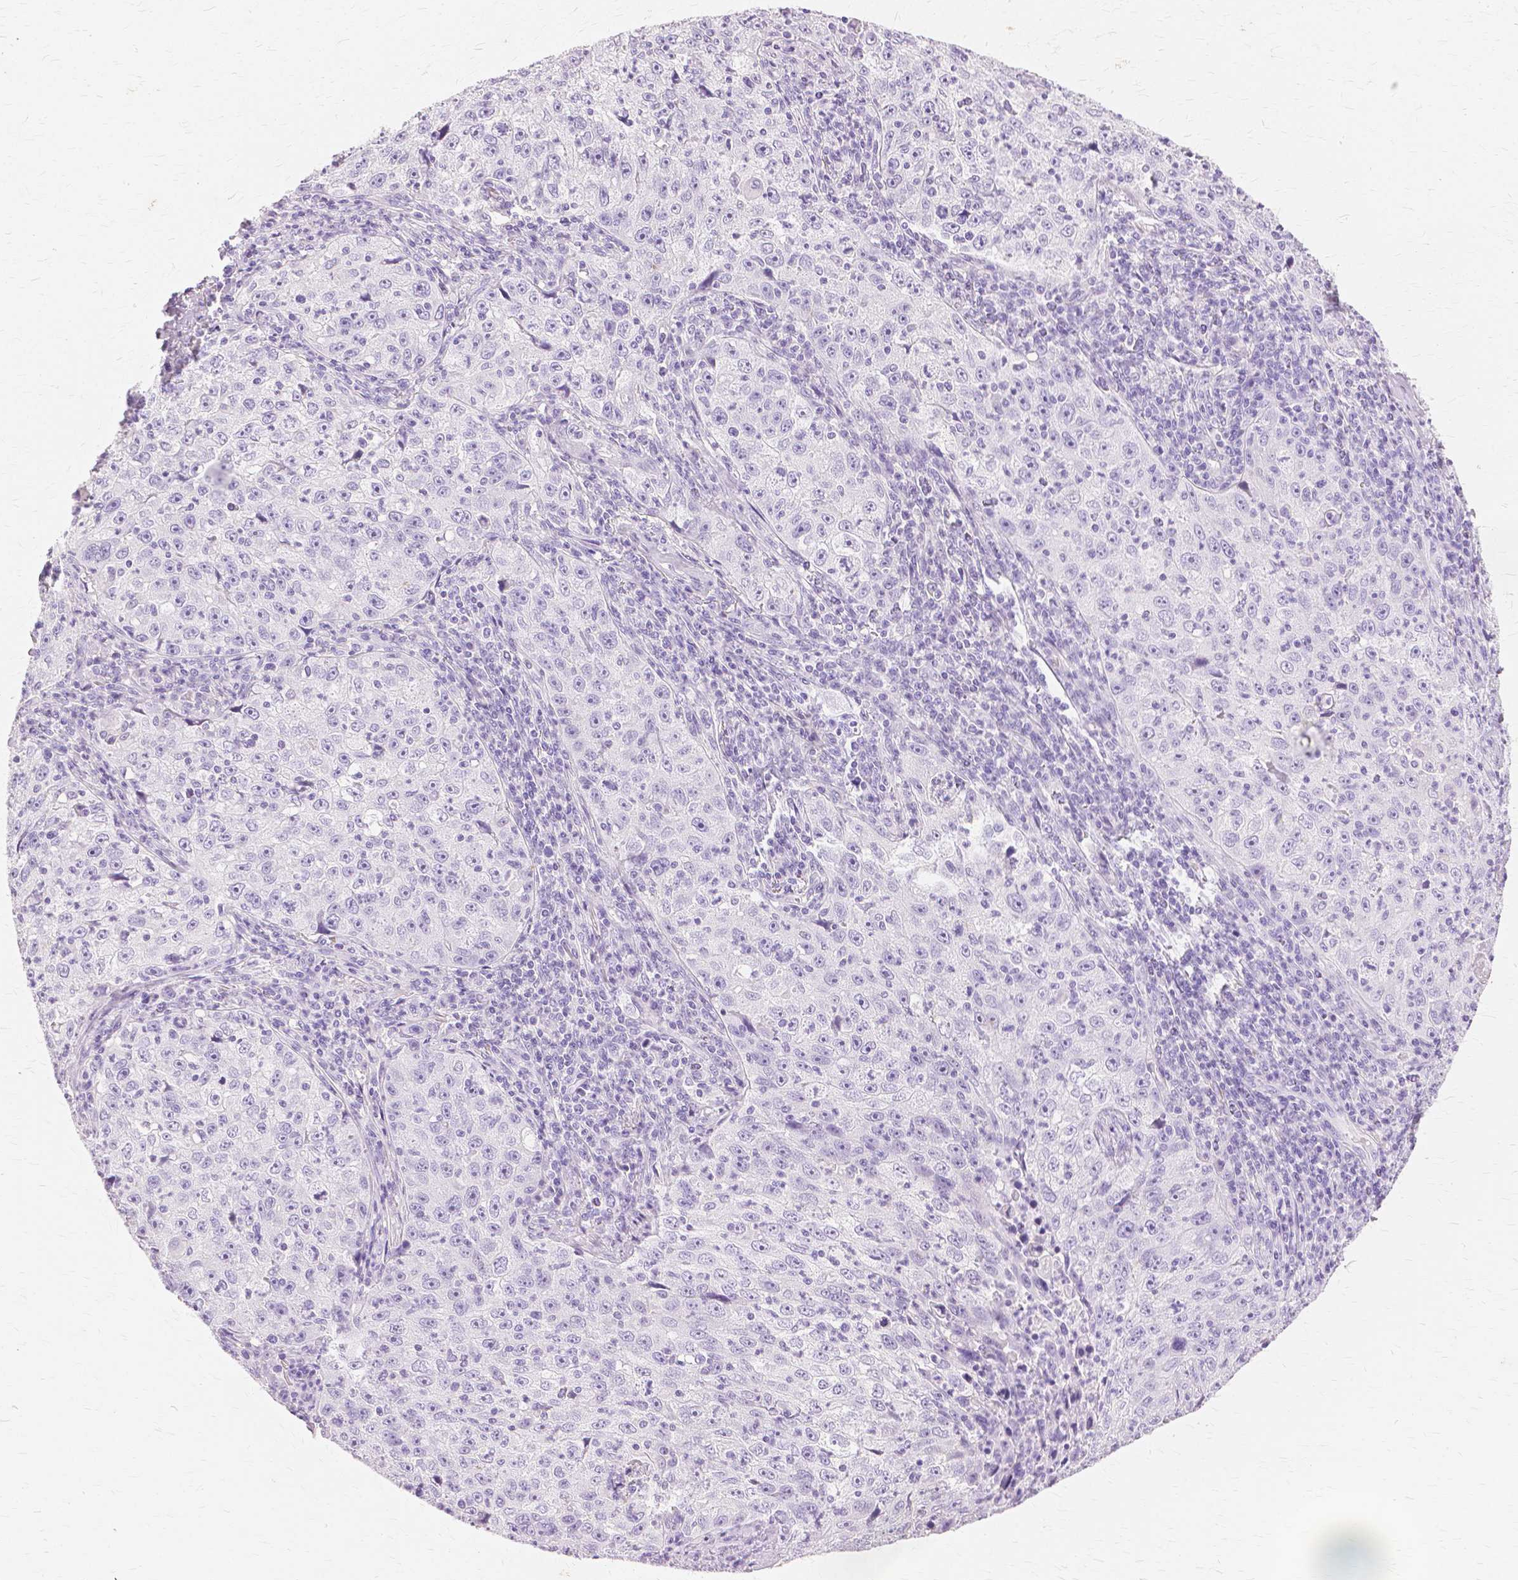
{"staining": {"intensity": "negative", "quantity": "none", "location": "none"}, "tissue": "lung cancer", "cell_type": "Tumor cells", "image_type": "cancer", "snomed": [{"axis": "morphology", "description": "Squamous cell carcinoma, NOS"}, {"axis": "topography", "description": "Lung"}], "caption": "High magnification brightfield microscopy of lung cancer stained with DAB (3,3'-diaminobenzidine) (brown) and counterstained with hematoxylin (blue): tumor cells show no significant positivity.", "gene": "TGM1", "patient": {"sex": "male", "age": 71}}